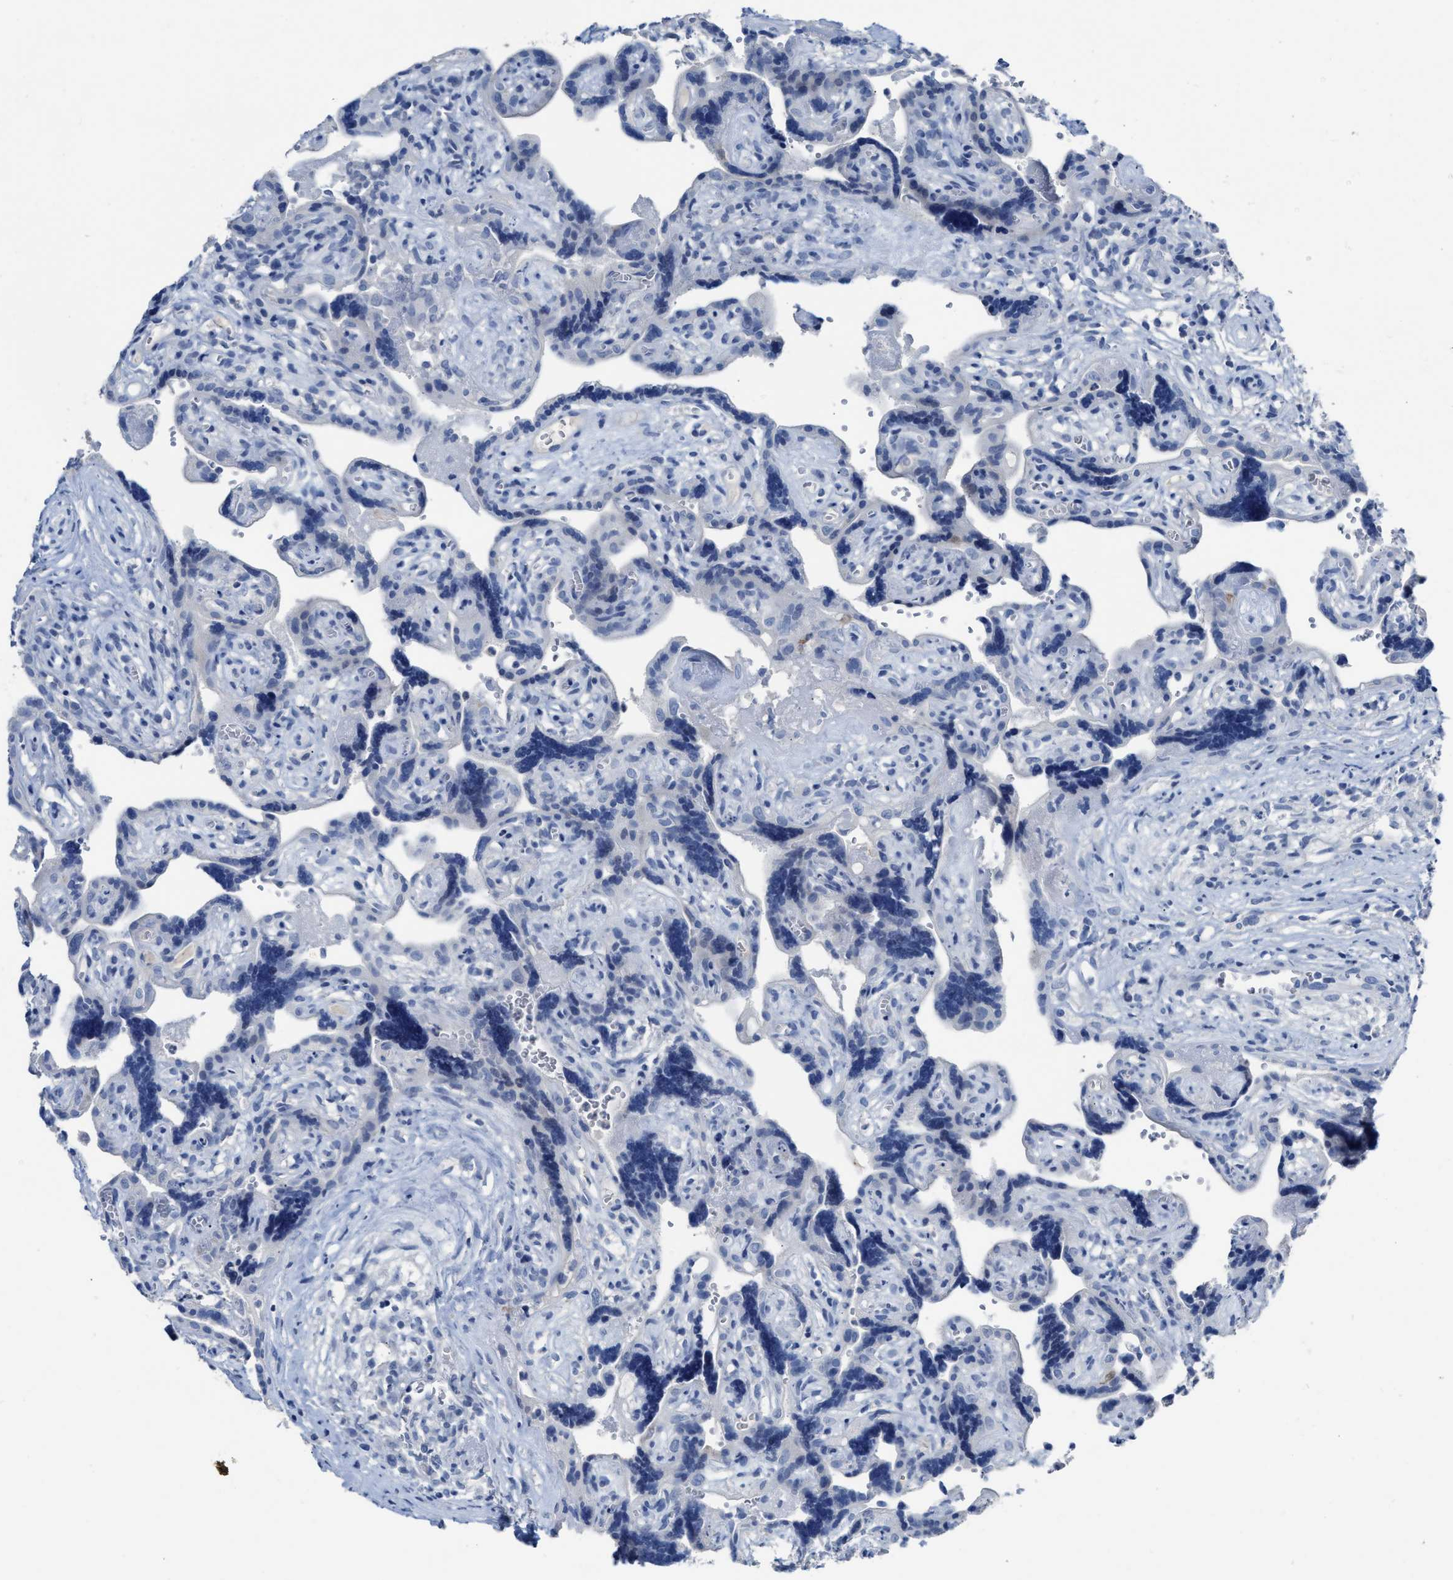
{"staining": {"intensity": "negative", "quantity": "none", "location": "none"}, "tissue": "placenta", "cell_type": "Decidual cells", "image_type": "normal", "snomed": [{"axis": "morphology", "description": "Normal tissue, NOS"}, {"axis": "topography", "description": "Placenta"}], "caption": "The immunohistochemistry image has no significant expression in decidual cells of placenta.", "gene": "CEACAM5", "patient": {"sex": "female", "age": 30}}